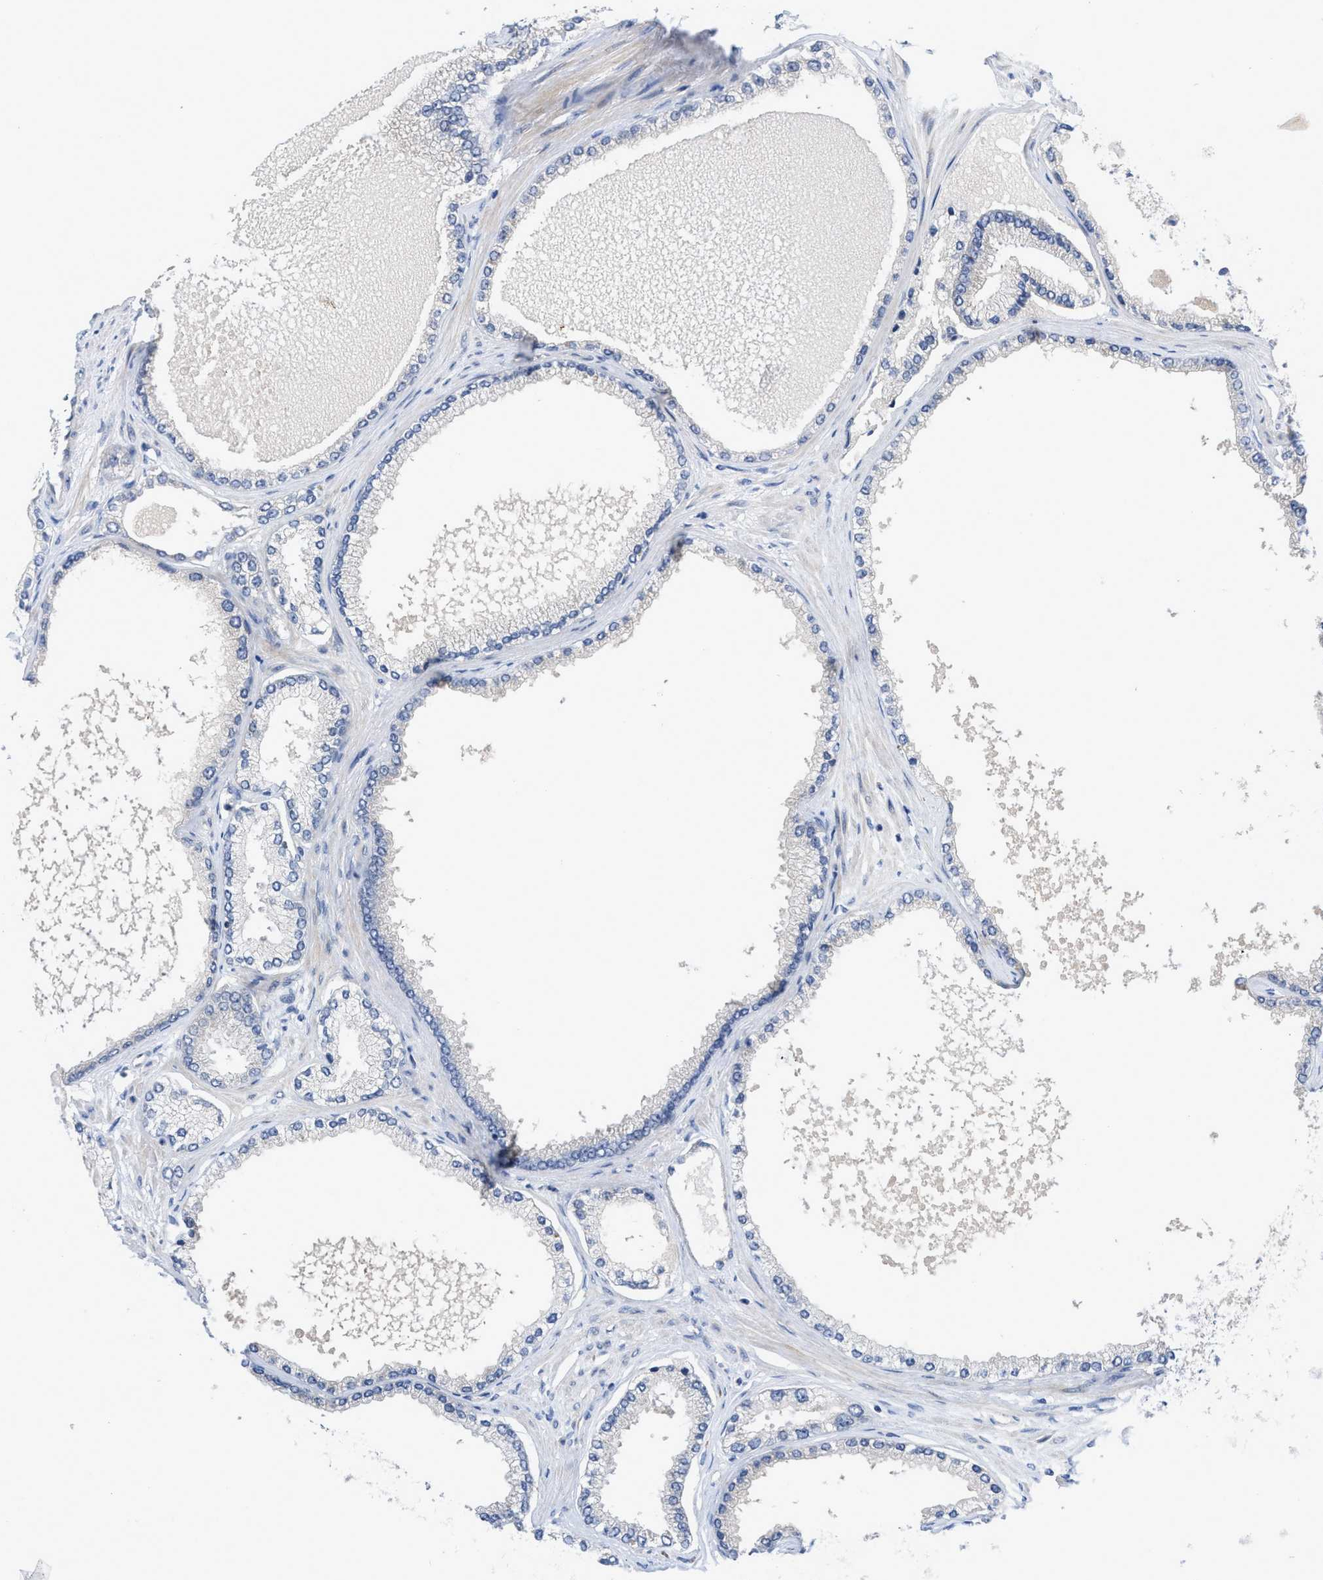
{"staining": {"intensity": "negative", "quantity": "none", "location": "none"}, "tissue": "prostate cancer", "cell_type": "Tumor cells", "image_type": "cancer", "snomed": [{"axis": "morphology", "description": "Adenocarcinoma, High grade"}, {"axis": "topography", "description": "Prostate"}], "caption": "Immunohistochemical staining of prostate cancer (high-grade adenocarcinoma) reveals no significant positivity in tumor cells. Brightfield microscopy of immunohistochemistry stained with DAB (3,3'-diaminobenzidine) (brown) and hematoxylin (blue), captured at high magnification.", "gene": "LDAF1", "patient": {"sex": "male", "age": 61}}